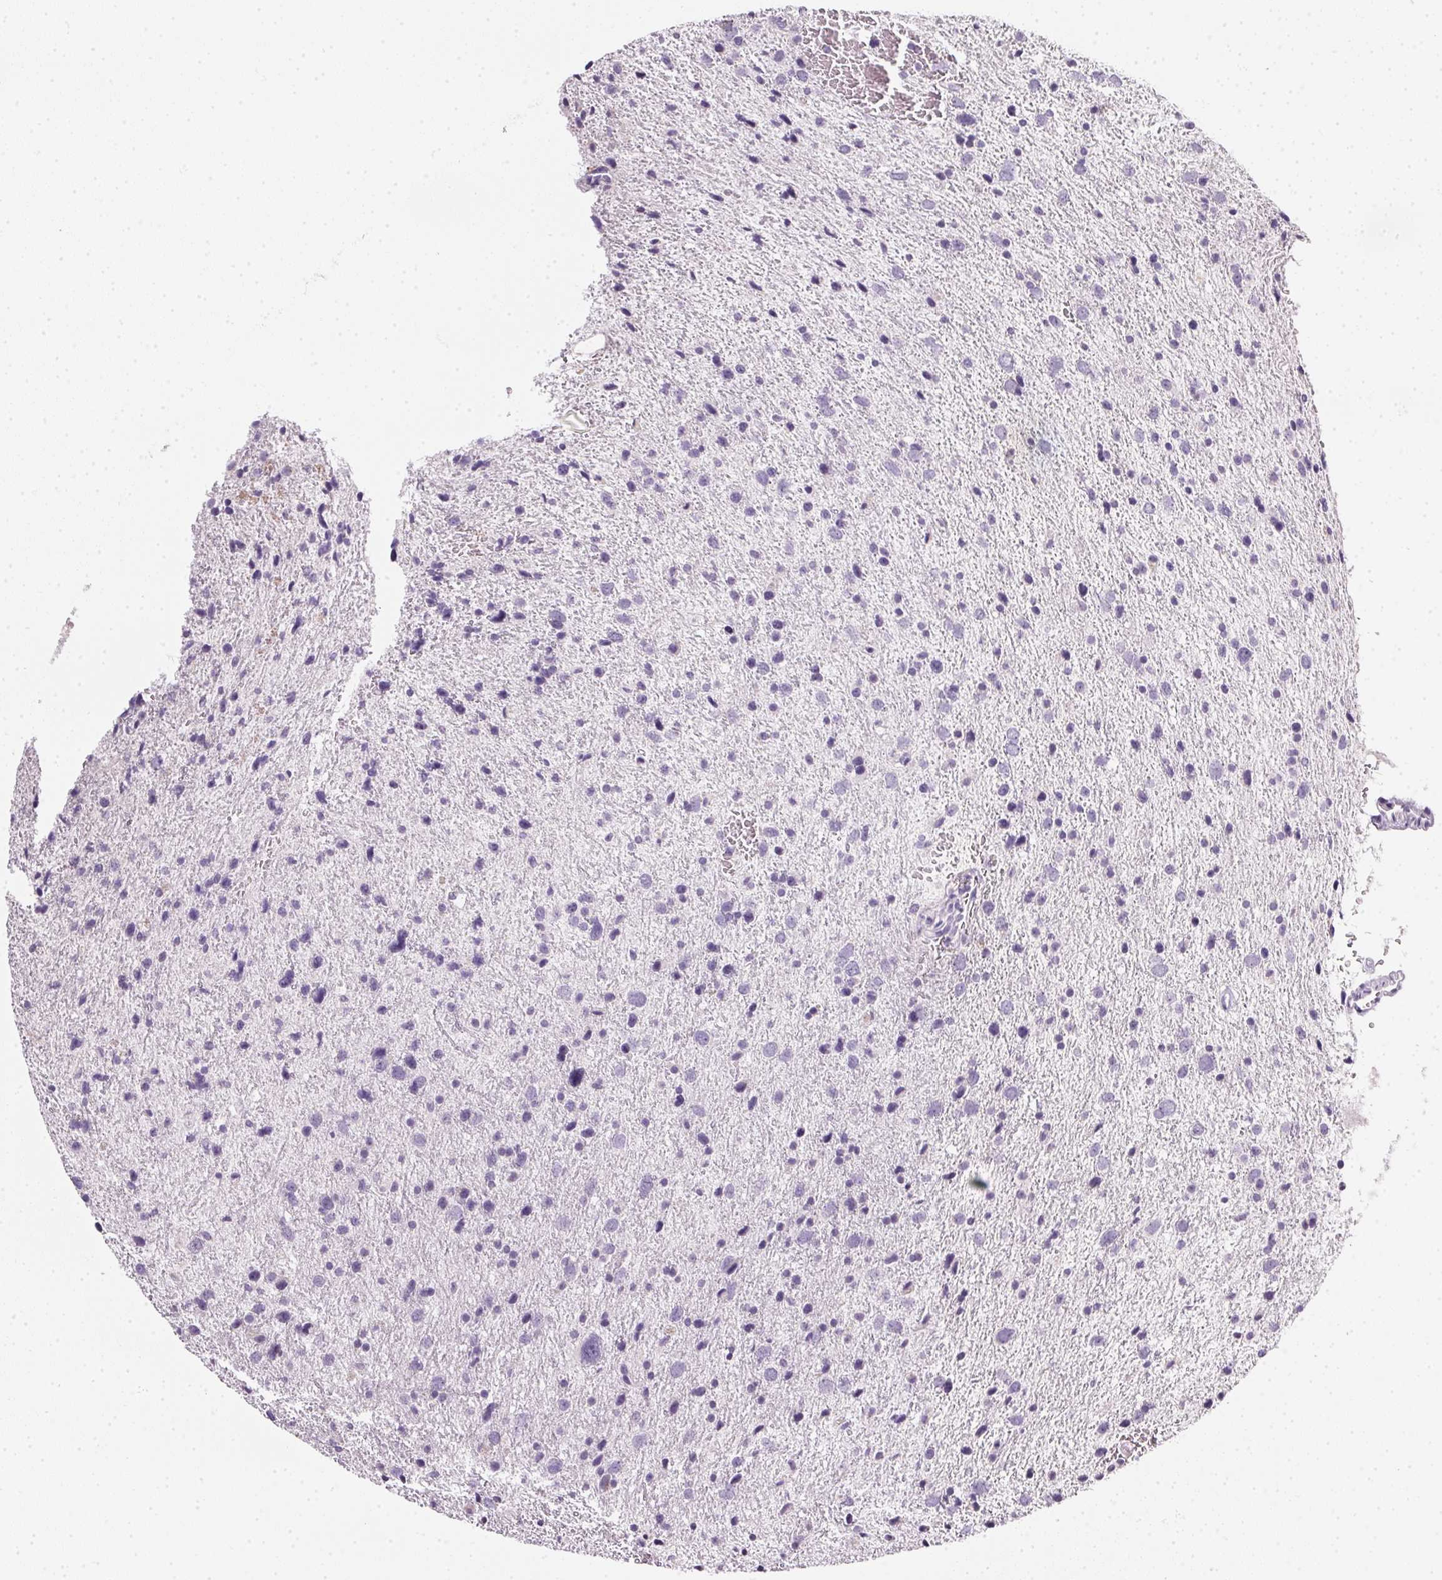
{"staining": {"intensity": "negative", "quantity": "none", "location": "none"}, "tissue": "glioma", "cell_type": "Tumor cells", "image_type": "cancer", "snomed": [{"axis": "morphology", "description": "Glioma, malignant, Low grade"}, {"axis": "topography", "description": "Brain"}], "caption": "DAB (3,3'-diaminobenzidine) immunohistochemical staining of human malignant low-grade glioma displays no significant staining in tumor cells. (DAB immunohistochemistry (IHC), high magnification).", "gene": "TMEM72", "patient": {"sex": "female", "age": 55}}